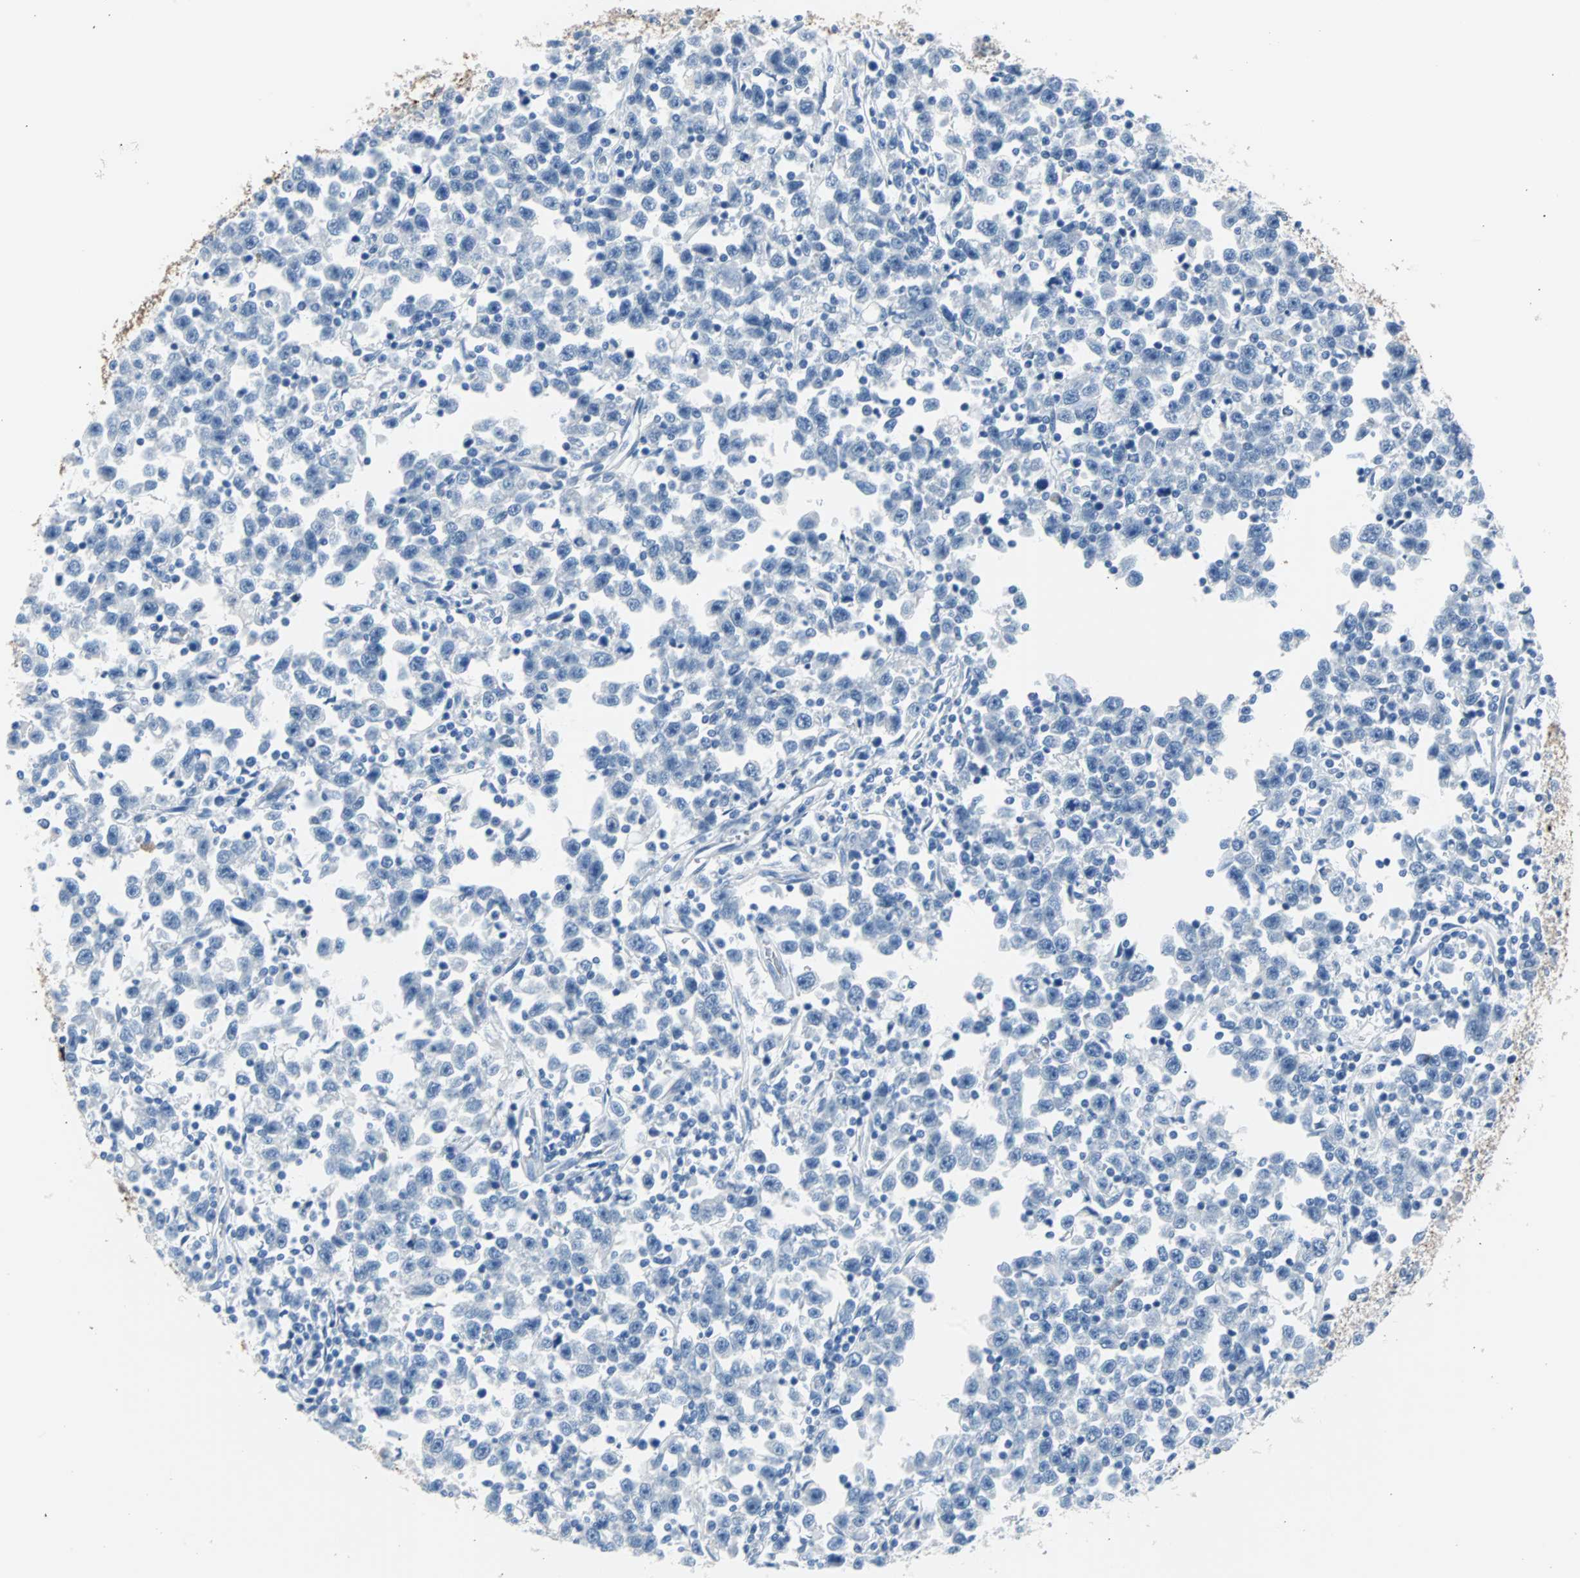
{"staining": {"intensity": "negative", "quantity": "none", "location": "none"}, "tissue": "testis cancer", "cell_type": "Tumor cells", "image_type": "cancer", "snomed": [{"axis": "morphology", "description": "Seminoma, NOS"}, {"axis": "topography", "description": "Testis"}], "caption": "This is an immunohistochemistry (IHC) photomicrograph of testis cancer (seminoma). There is no expression in tumor cells.", "gene": "KRT7", "patient": {"sex": "male", "age": 43}}